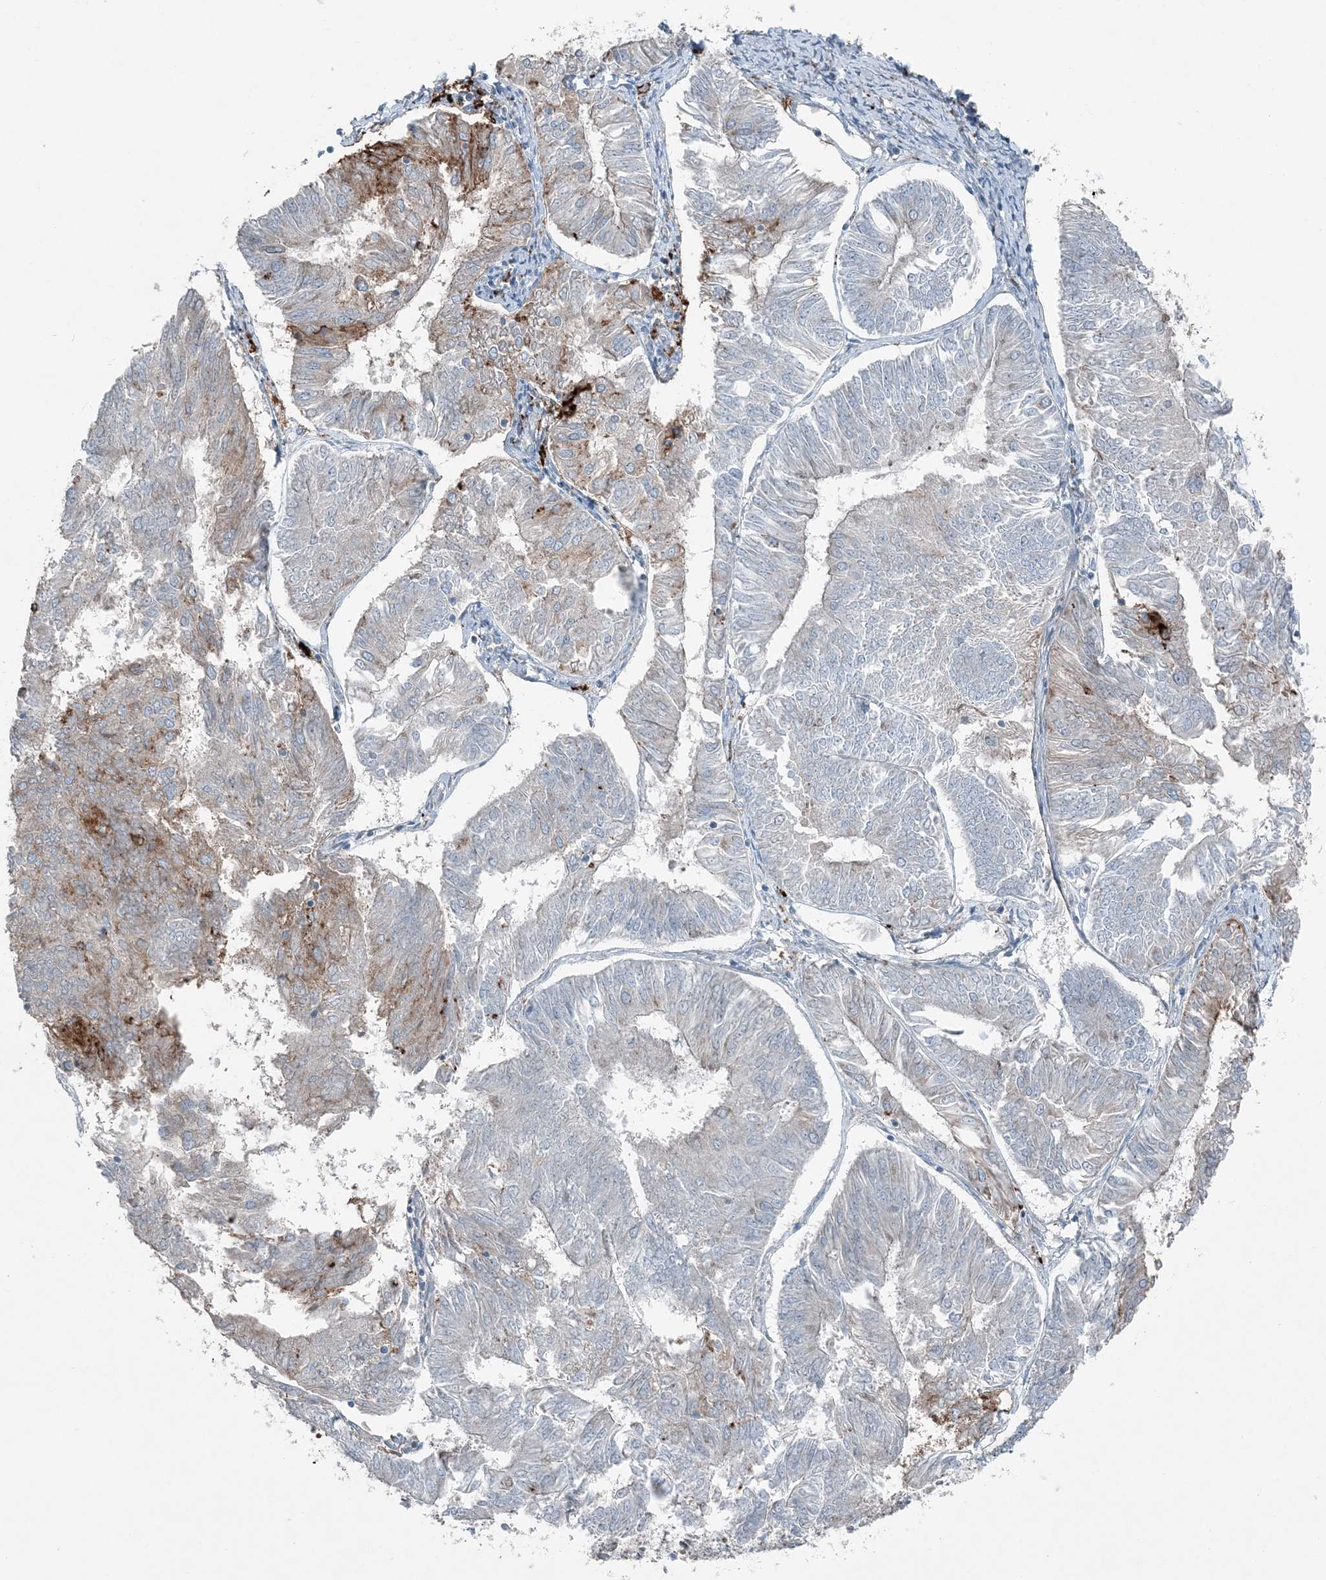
{"staining": {"intensity": "strong", "quantity": "<25%", "location": "cytoplasmic/membranous"}, "tissue": "endometrial cancer", "cell_type": "Tumor cells", "image_type": "cancer", "snomed": [{"axis": "morphology", "description": "Adenocarcinoma, NOS"}, {"axis": "topography", "description": "Endometrium"}], "caption": "Endometrial adenocarcinoma stained with a protein marker demonstrates strong staining in tumor cells.", "gene": "KY", "patient": {"sex": "female", "age": 58}}